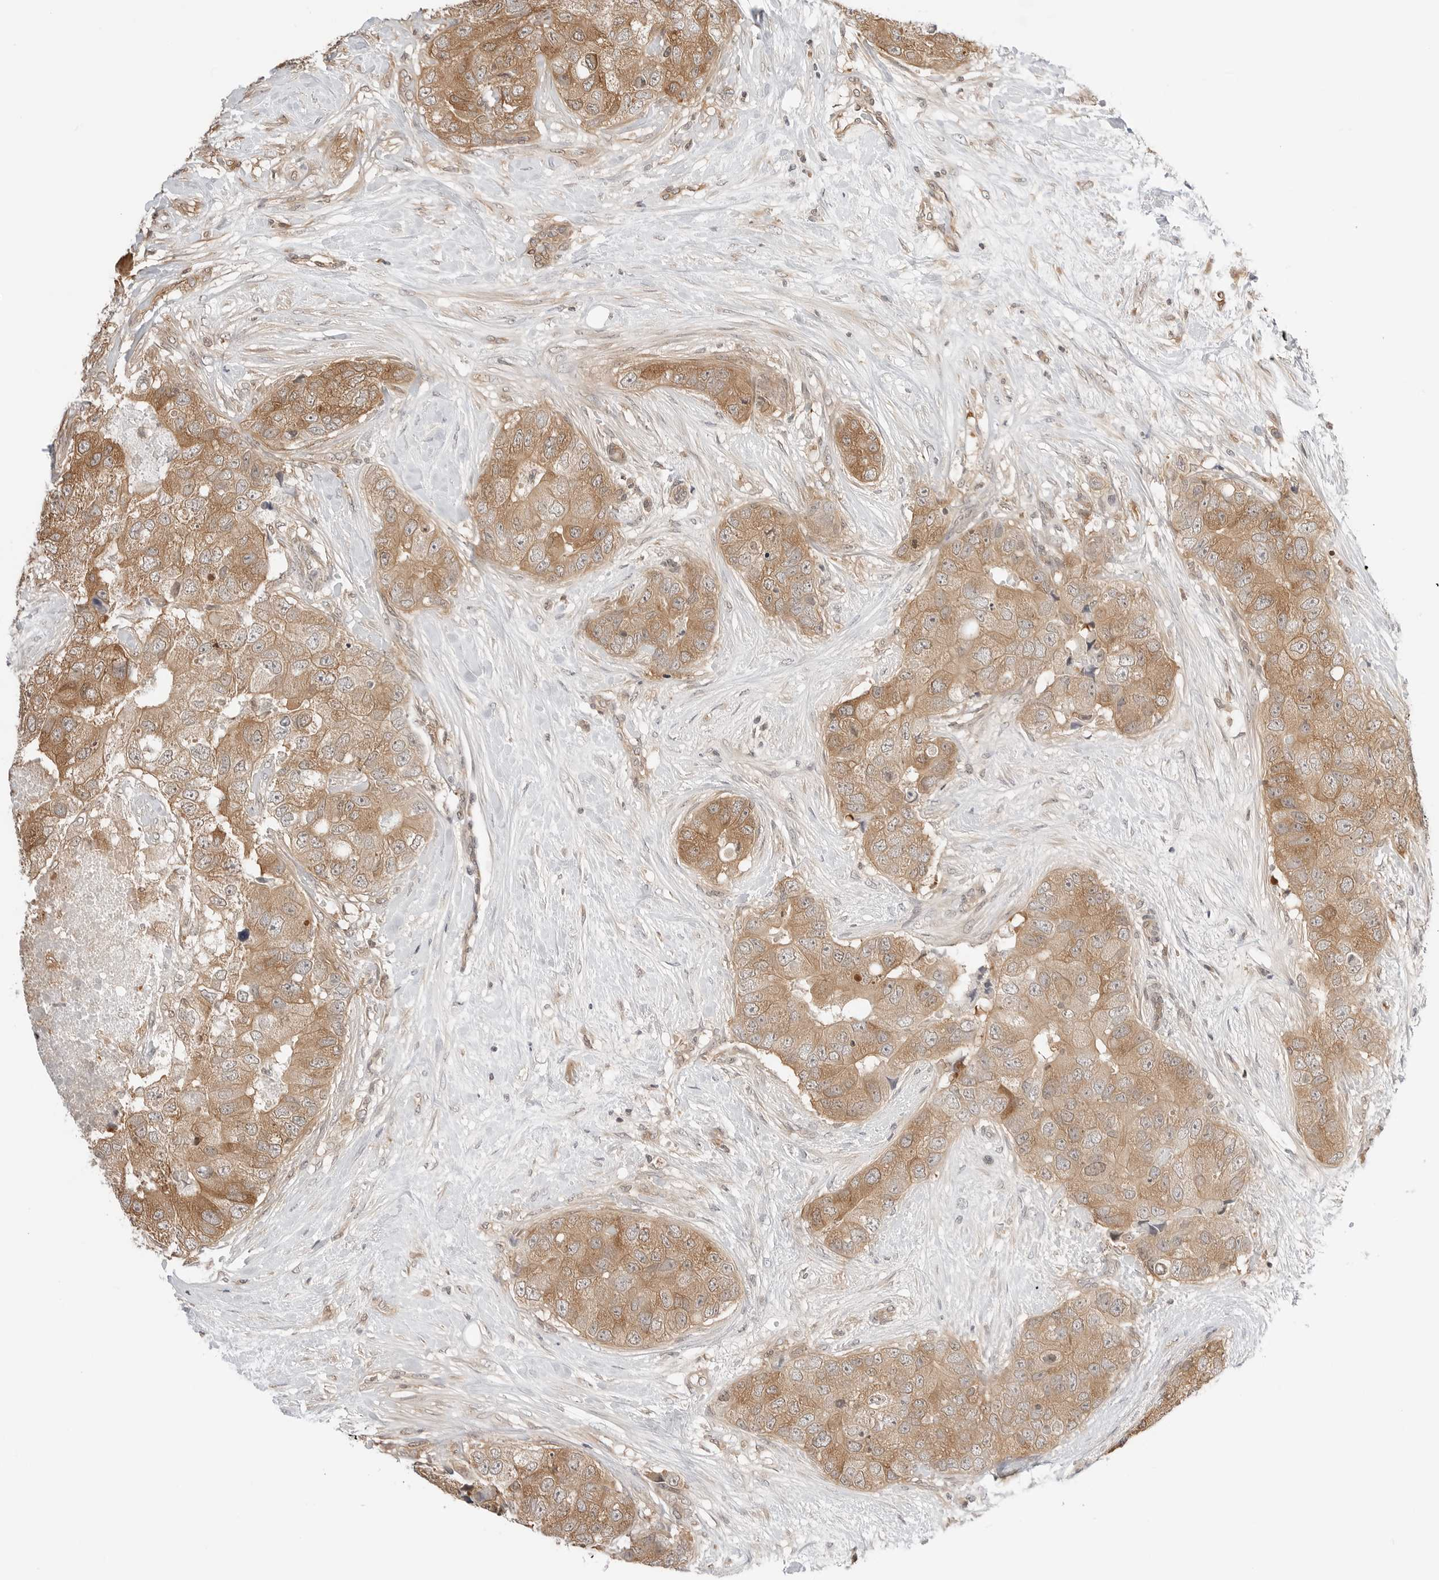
{"staining": {"intensity": "moderate", "quantity": ">75%", "location": "cytoplasmic/membranous"}, "tissue": "breast cancer", "cell_type": "Tumor cells", "image_type": "cancer", "snomed": [{"axis": "morphology", "description": "Duct carcinoma"}, {"axis": "topography", "description": "Breast"}], "caption": "Immunohistochemical staining of intraductal carcinoma (breast) reveals medium levels of moderate cytoplasmic/membranous positivity in approximately >75% of tumor cells.", "gene": "NUDC", "patient": {"sex": "female", "age": 62}}